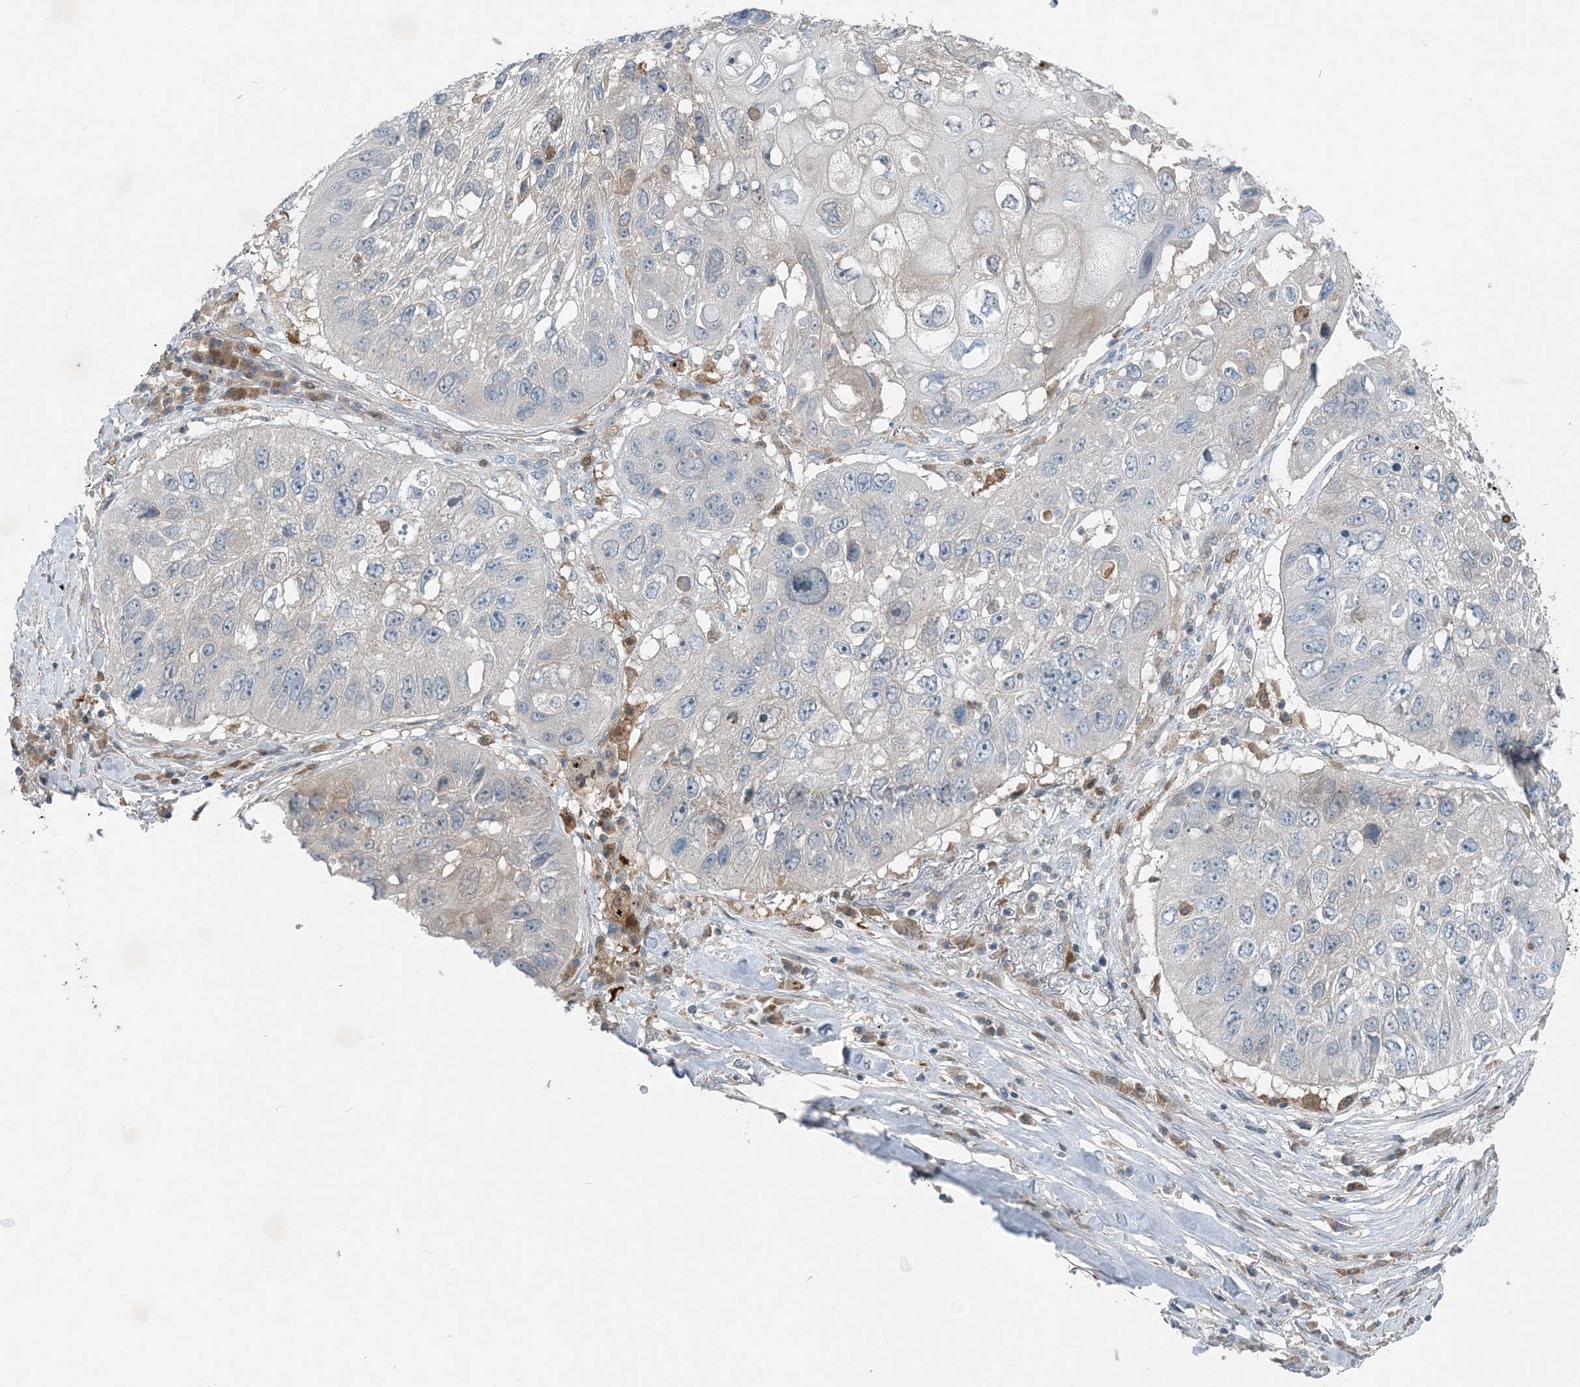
{"staining": {"intensity": "negative", "quantity": "none", "location": "none"}, "tissue": "lung cancer", "cell_type": "Tumor cells", "image_type": "cancer", "snomed": [{"axis": "morphology", "description": "Squamous cell carcinoma, NOS"}, {"axis": "topography", "description": "Lung"}], "caption": "High magnification brightfield microscopy of lung cancer (squamous cell carcinoma) stained with DAB (3,3'-diaminobenzidine) (brown) and counterstained with hematoxylin (blue): tumor cells show no significant positivity.", "gene": "ARMH1", "patient": {"sex": "male", "age": 61}}